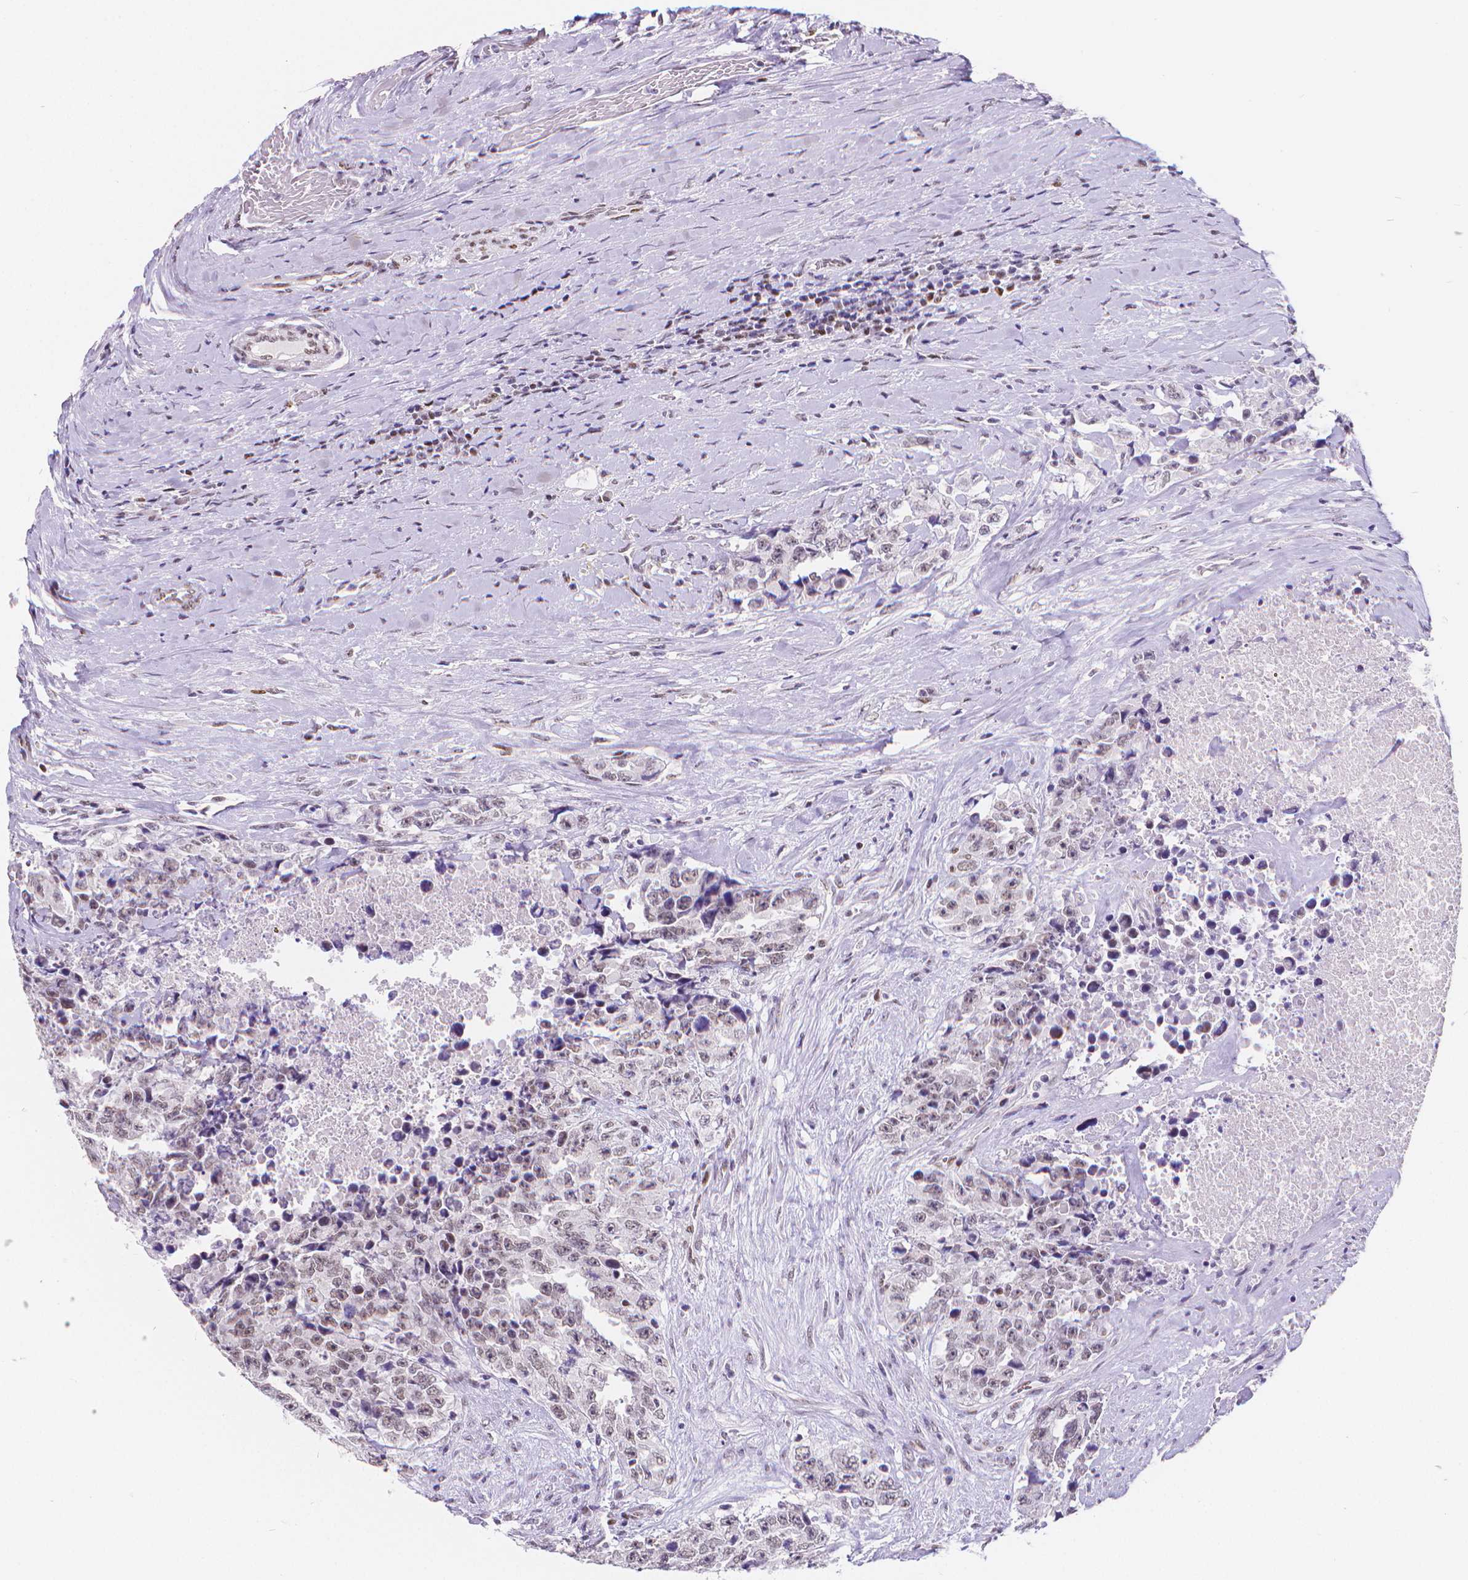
{"staining": {"intensity": "weak", "quantity": "25%-75%", "location": "nuclear"}, "tissue": "testis cancer", "cell_type": "Tumor cells", "image_type": "cancer", "snomed": [{"axis": "morphology", "description": "Carcinoma, Embryonal, NOS"}, {"axis": "topography", "description": "Testis"}], "caption": "IHC of human testis cancer (embryonal carcinoma) displays low levels of weak nuclear expression in about 25%-75% of tumor cells.", "gene": "MEF2C", "patient": {"sex": "male", "age": 24}}